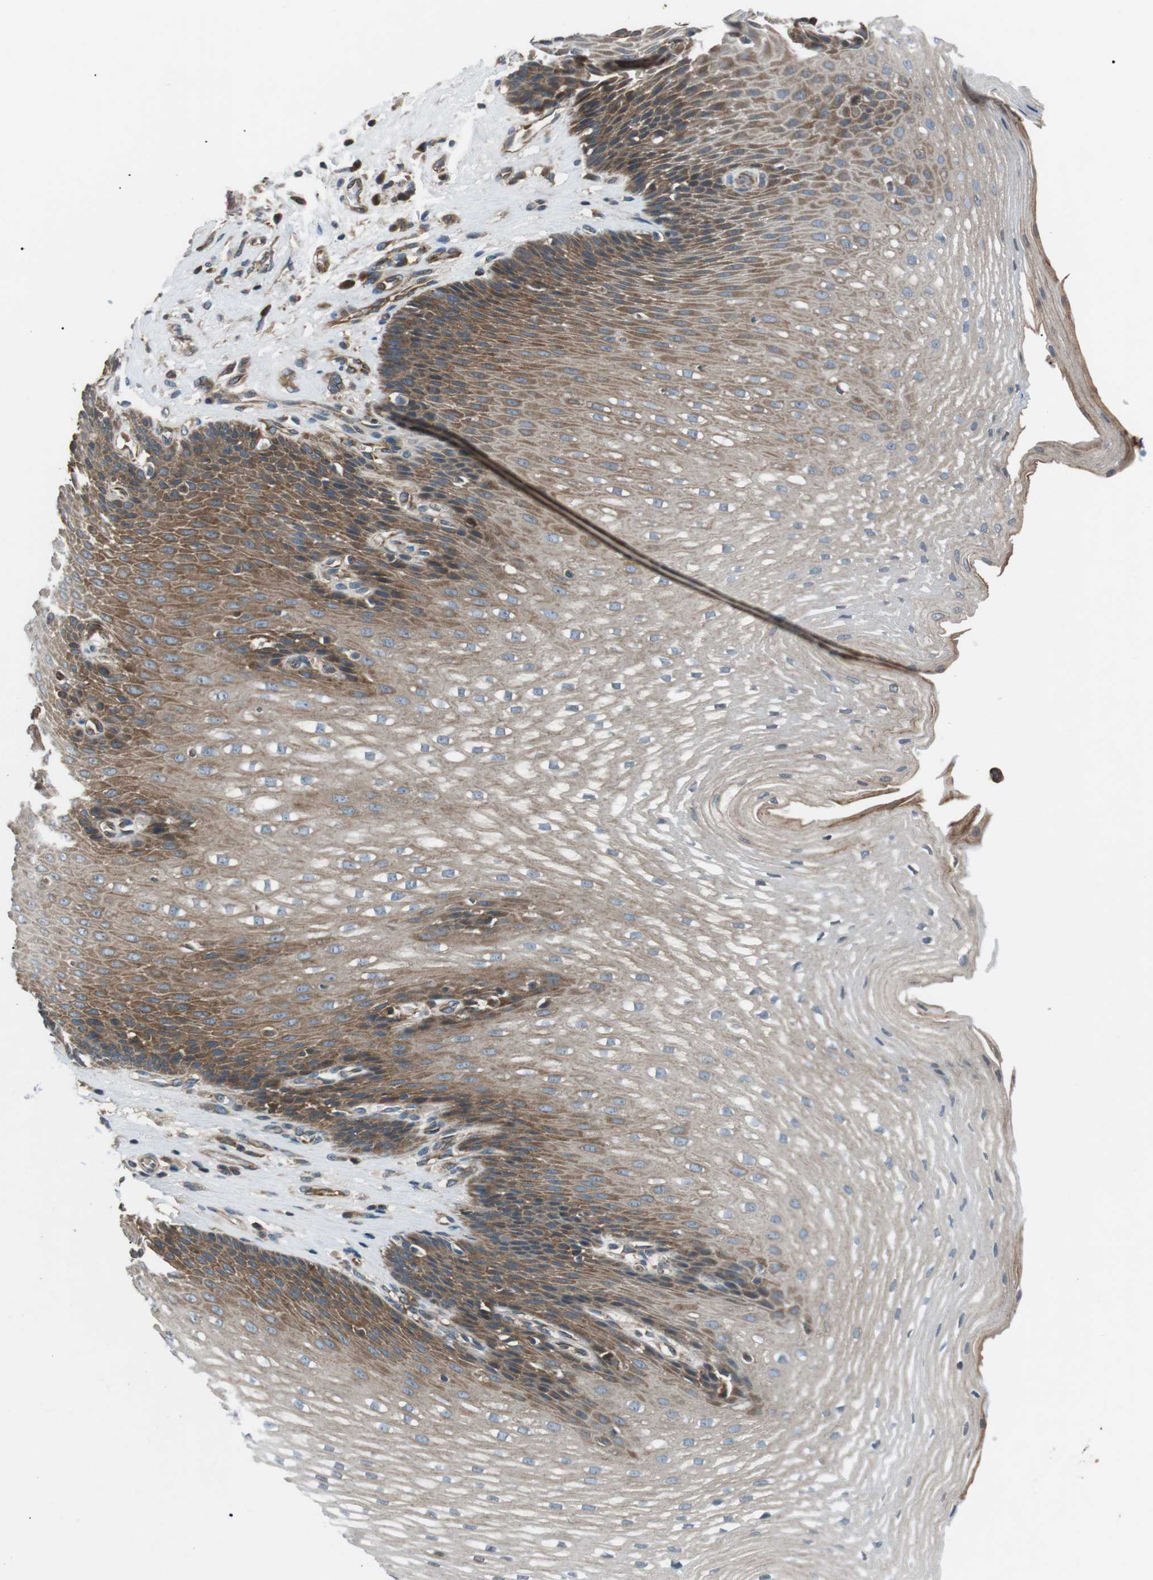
{"staining": {"intensity": "moderate", "quantity": ">75%", "location": "cytoplasmic/membranous"}, "tissue": "esophagus", "cell_type": "Squamous epithelial cells", "image_type": "normal", "snomed": [{"axis": "morphology", "description": "Normal tissue, NOS"}, {"axis": "topography", "description": "Esophagus"}], "caption": "The immunohistochemical stain highlights moderate cytoplasmic/membranous staining in squamous epithelial cells of normal esophagus. The staining was performed using DAB (3,3'-diaminobenzidine), with brown indicating positive protein expression. Nuclei are stained blue with hematoxylin.", "gene": "GPR161", "patient": {"sex": "male", "age": 48}}